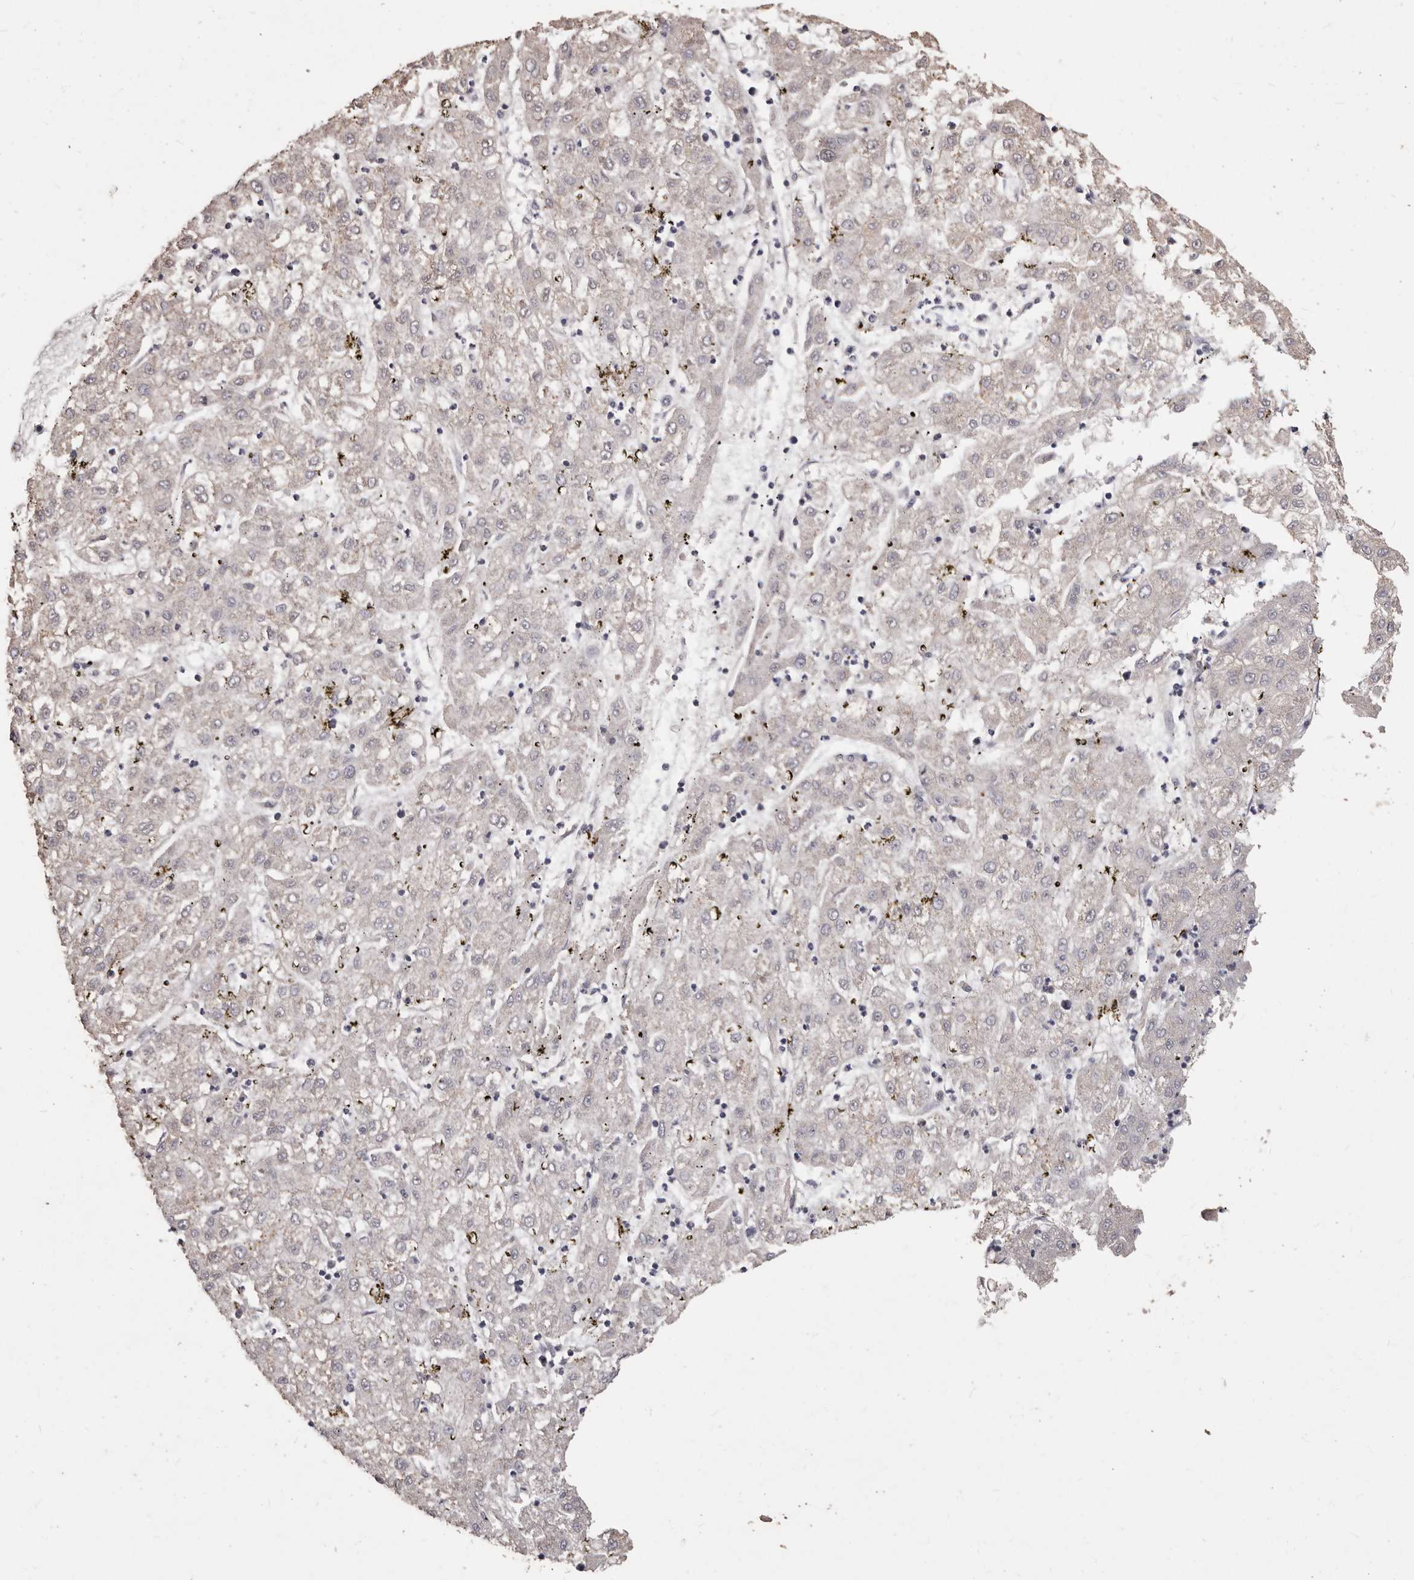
{"staining": {"intensity": "weak", "quantity": "<25%", "location": "cytoplasmic/membranous"}, "tissue": "liver cancer", "cell_type": "Tumor cells", "image_type": "cancer", "snomed": [{"axis": "morphology", "description": "Carcinoma, Hepatocellular, NOS"}, {"axis": "topography", "description": "Liver"}], "caption": "A high-resolution histopathology image shows IHC staining of hepatocellular carcinoma (liver), which demonstrates no significant expression in tumor cells.", "gene": "PRSS27", "patient": {"sex": "male", "age": 72}}